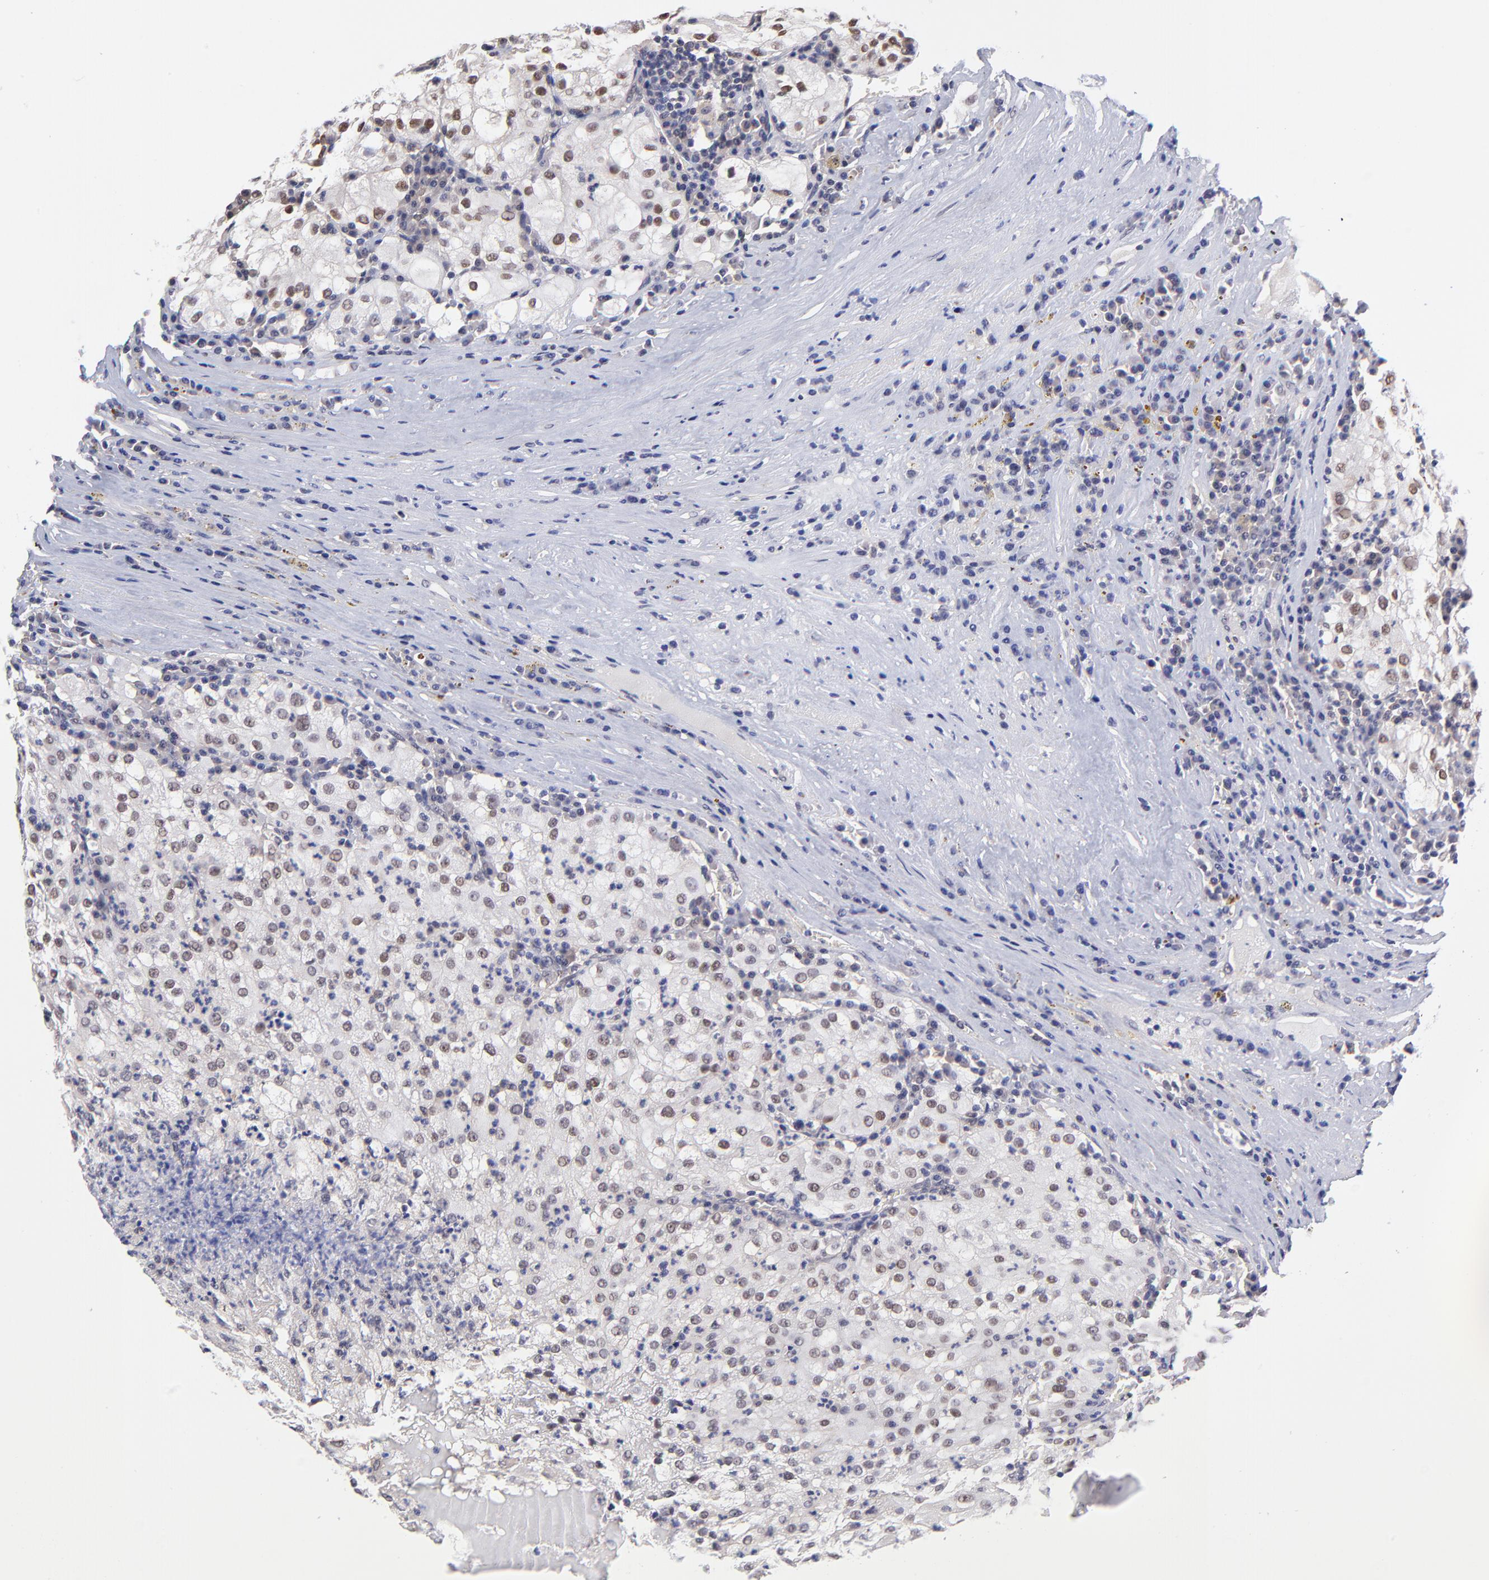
{"staining": {"intensity": "weak", "quantity": ">75%", "location": "nuclear"}, "tissue": "renal cancer", "cell_type": "Tumor cells", "image_type": "cancer", "snomed": [{"axis": "morphology", "description": "Adenocarcinoma, NOS"}, {"axis": "topography", "description": "Kidney"}], "caption": "Weak nuclear protein positivity is appreciated in approximately >75% of tumor cells in renal adenocarcinoma.", "gene": "UBE2E3", "patient": {"sex": "male", "age": 59}}